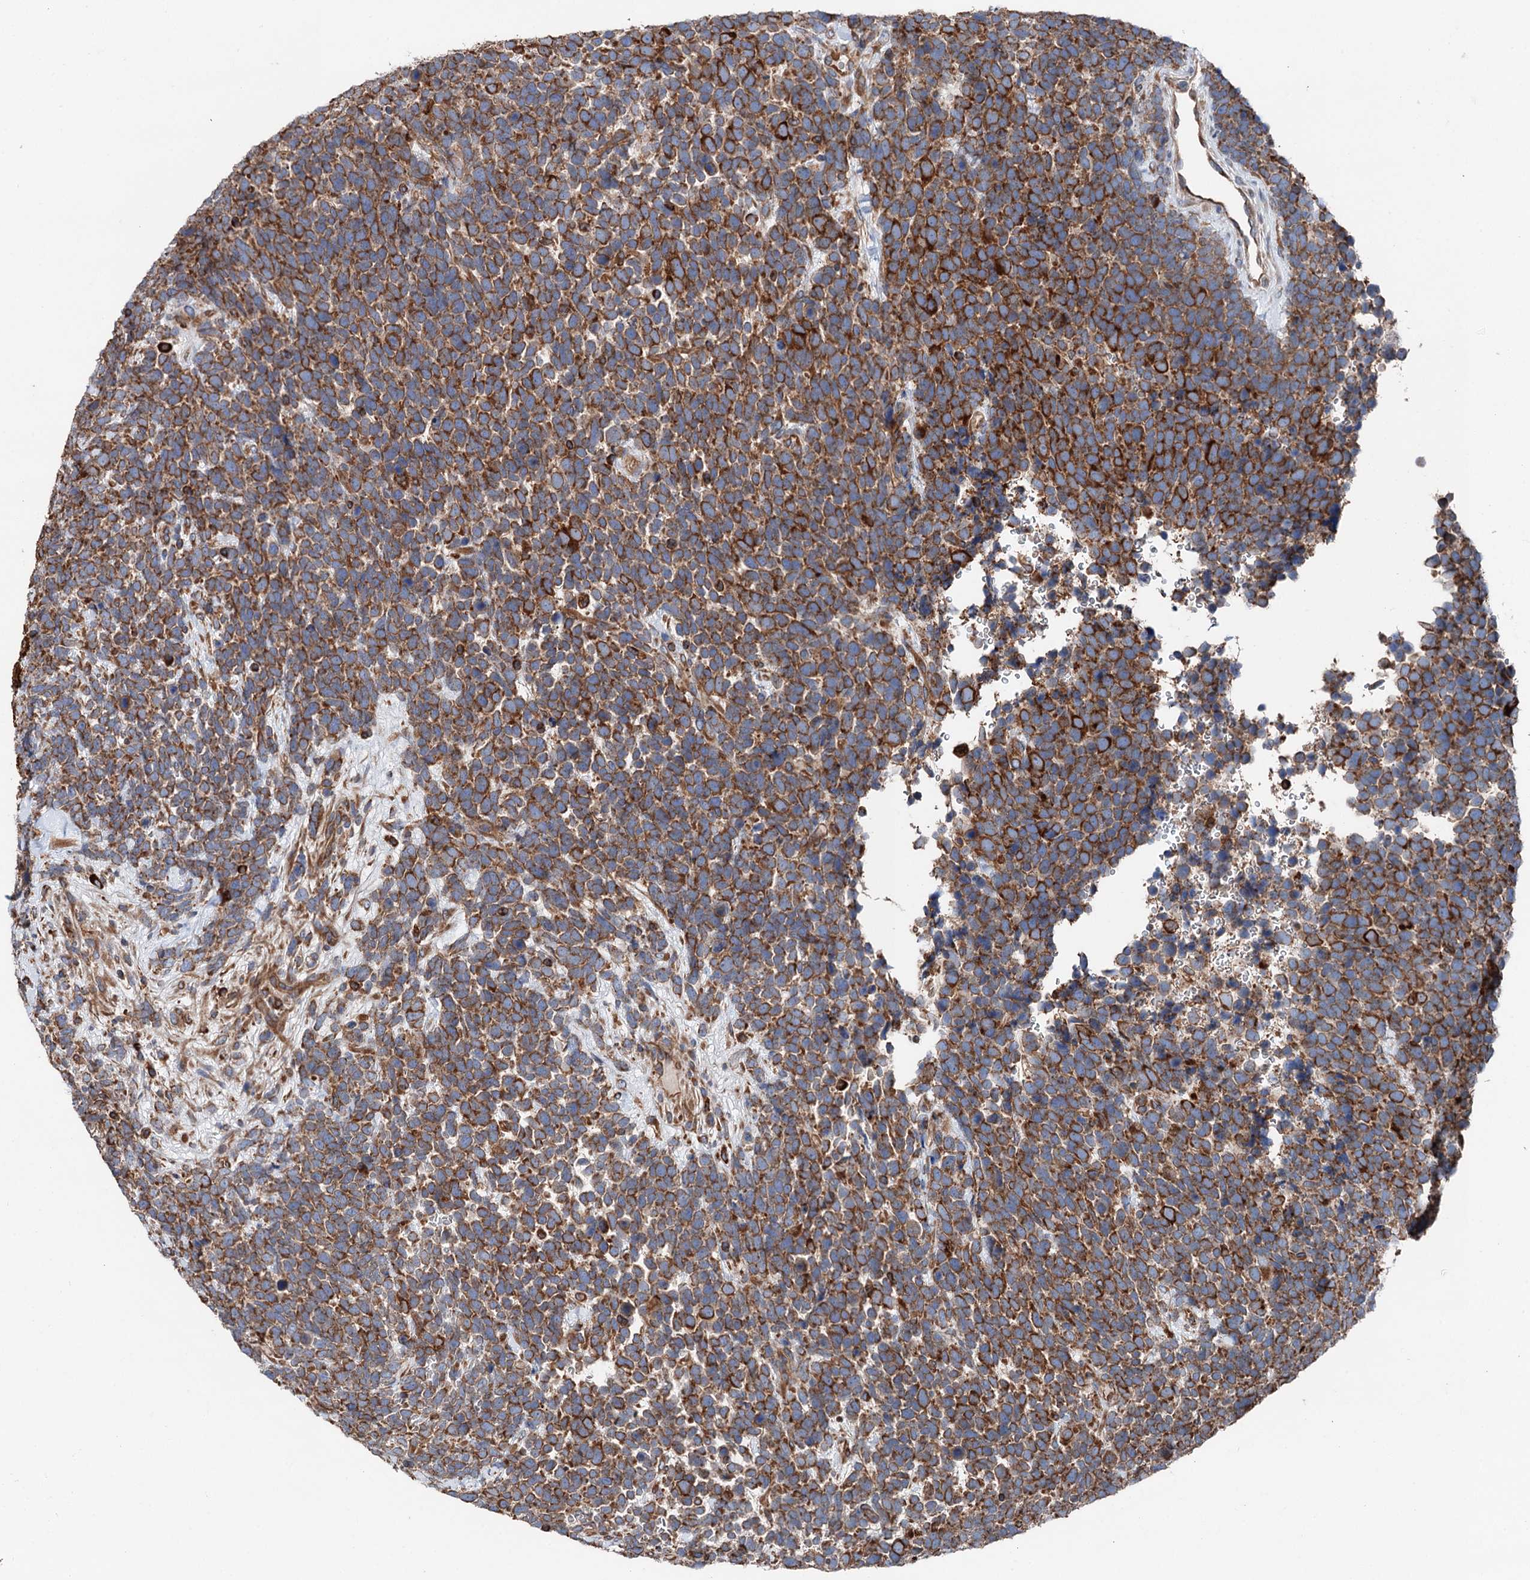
{"staining": {"intensity": "moderate", "quantity": ">75%", "location": "cytoplasmic/membranous"}, "tissue": "urothelial cancer", "cell_type": "Tumor cells", "image_type": "cancer", "snomed": [{"axis": "morphology", "description": "Urothelial carcinoma, High grade"}, {"axis": "topography", "description": "Urinary bladder"}], "caption": "Moderate cytoplasmic/membranous protein positivity is present in approximately >75% of tumor cells in urothelial carcinoma (high-grade).", "gene": "ERP29", "patient": {"sex": "female", "age": 82}}